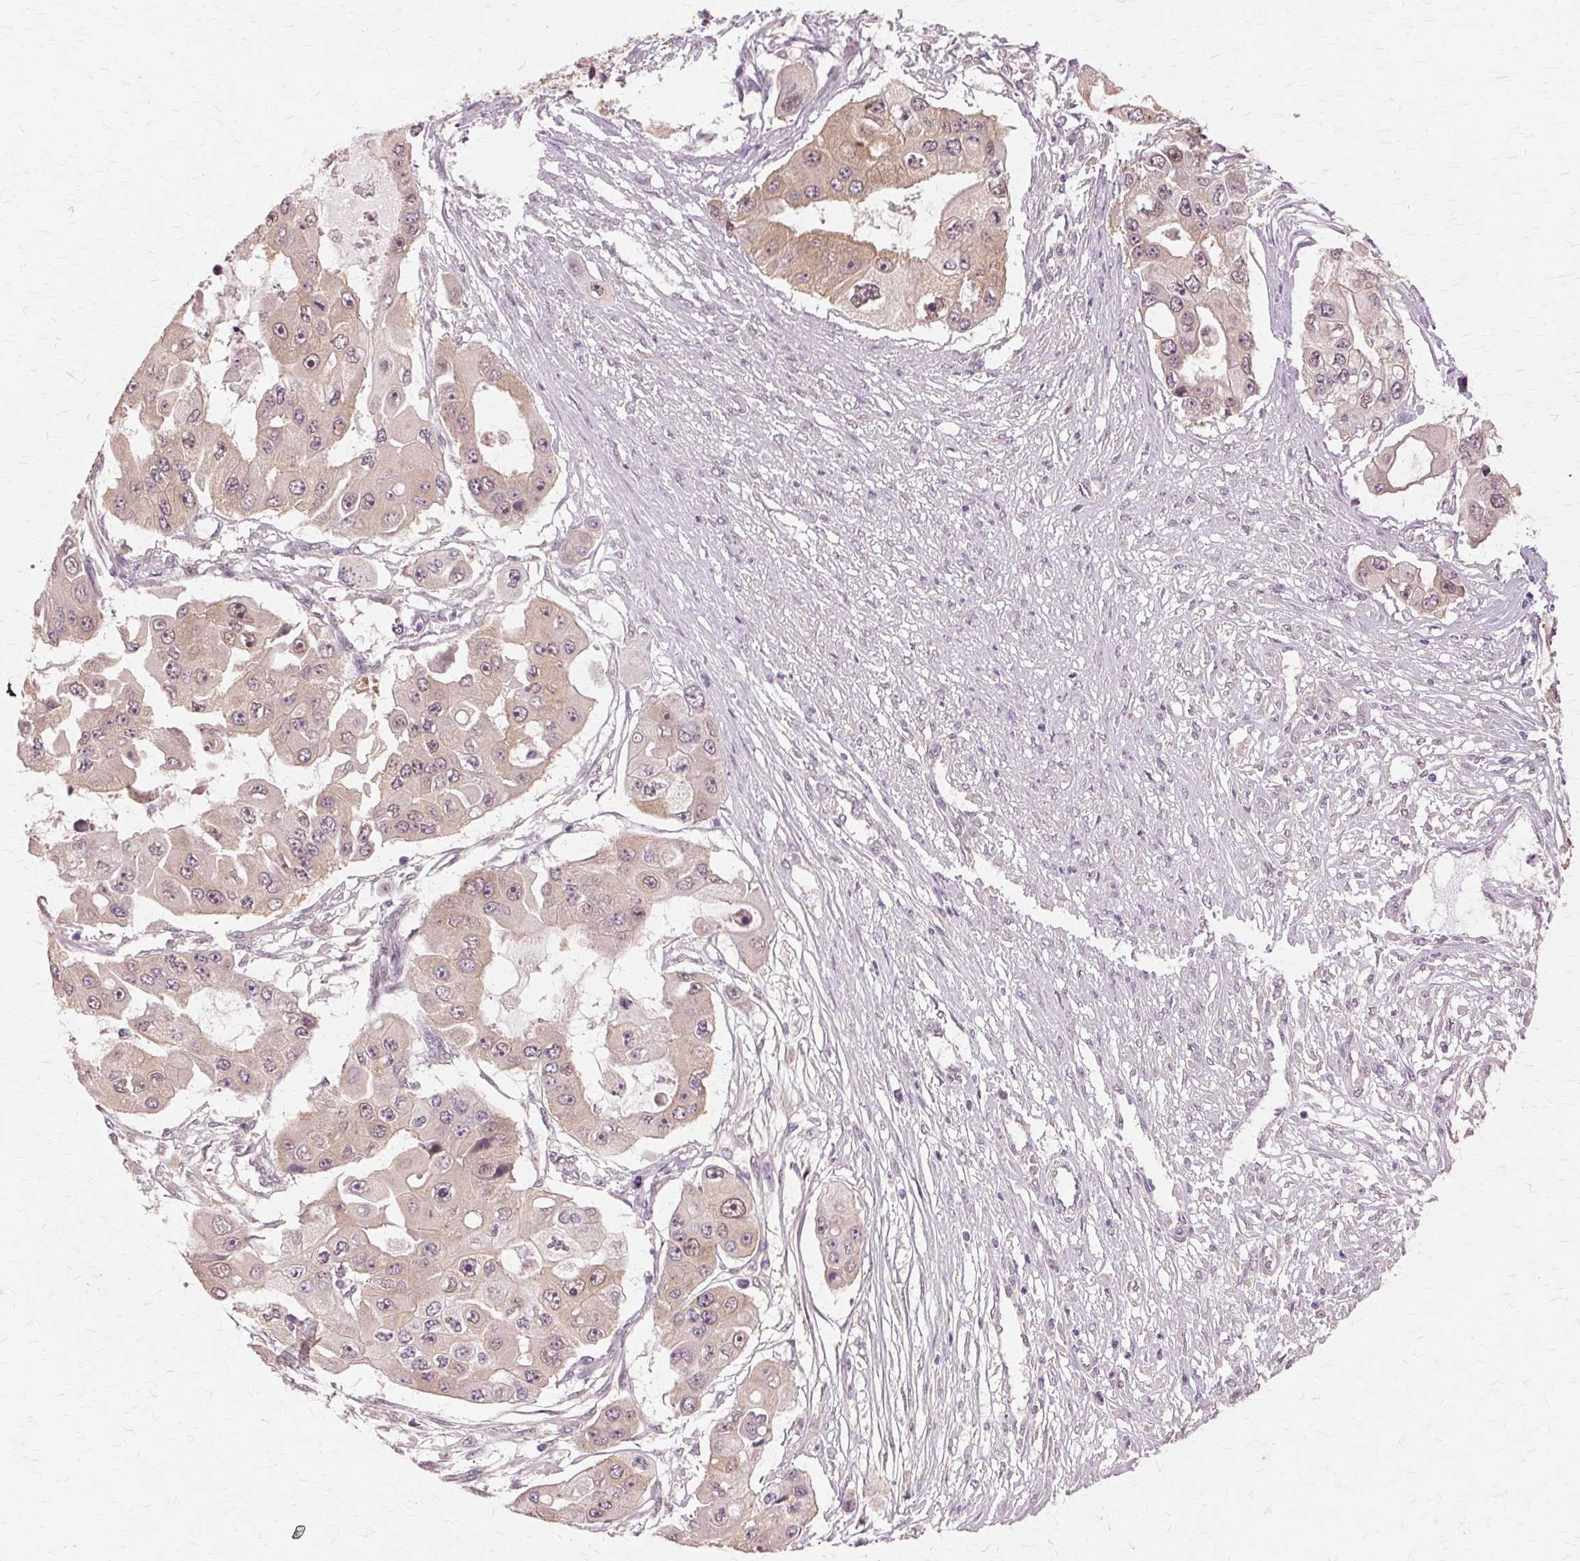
{"staining": {"intensity": "weak", "quantity": "25%-75%", "location": "cytoplasmic/membranous,nuclear"}, "tissue": "ovarian cancer", "cell_type": "Tumor cells", "image_type": "cancer", "snomed": [{"axis": "morphology", "description": "Cystadenocarcinoma, serous, NOS"}, {"axis": "topography", "description": "Ovary"}], "caption": "Ovarian cancer (serous cystadenocarcinoma) was stained to show a protein in brown. There is low levels of weak cytoplasmic/membranous and nuclear staining in about 25%-75% of tumor cells.", "gene": "PRMT5", "patient": {"sex": "female", "age": 56}}